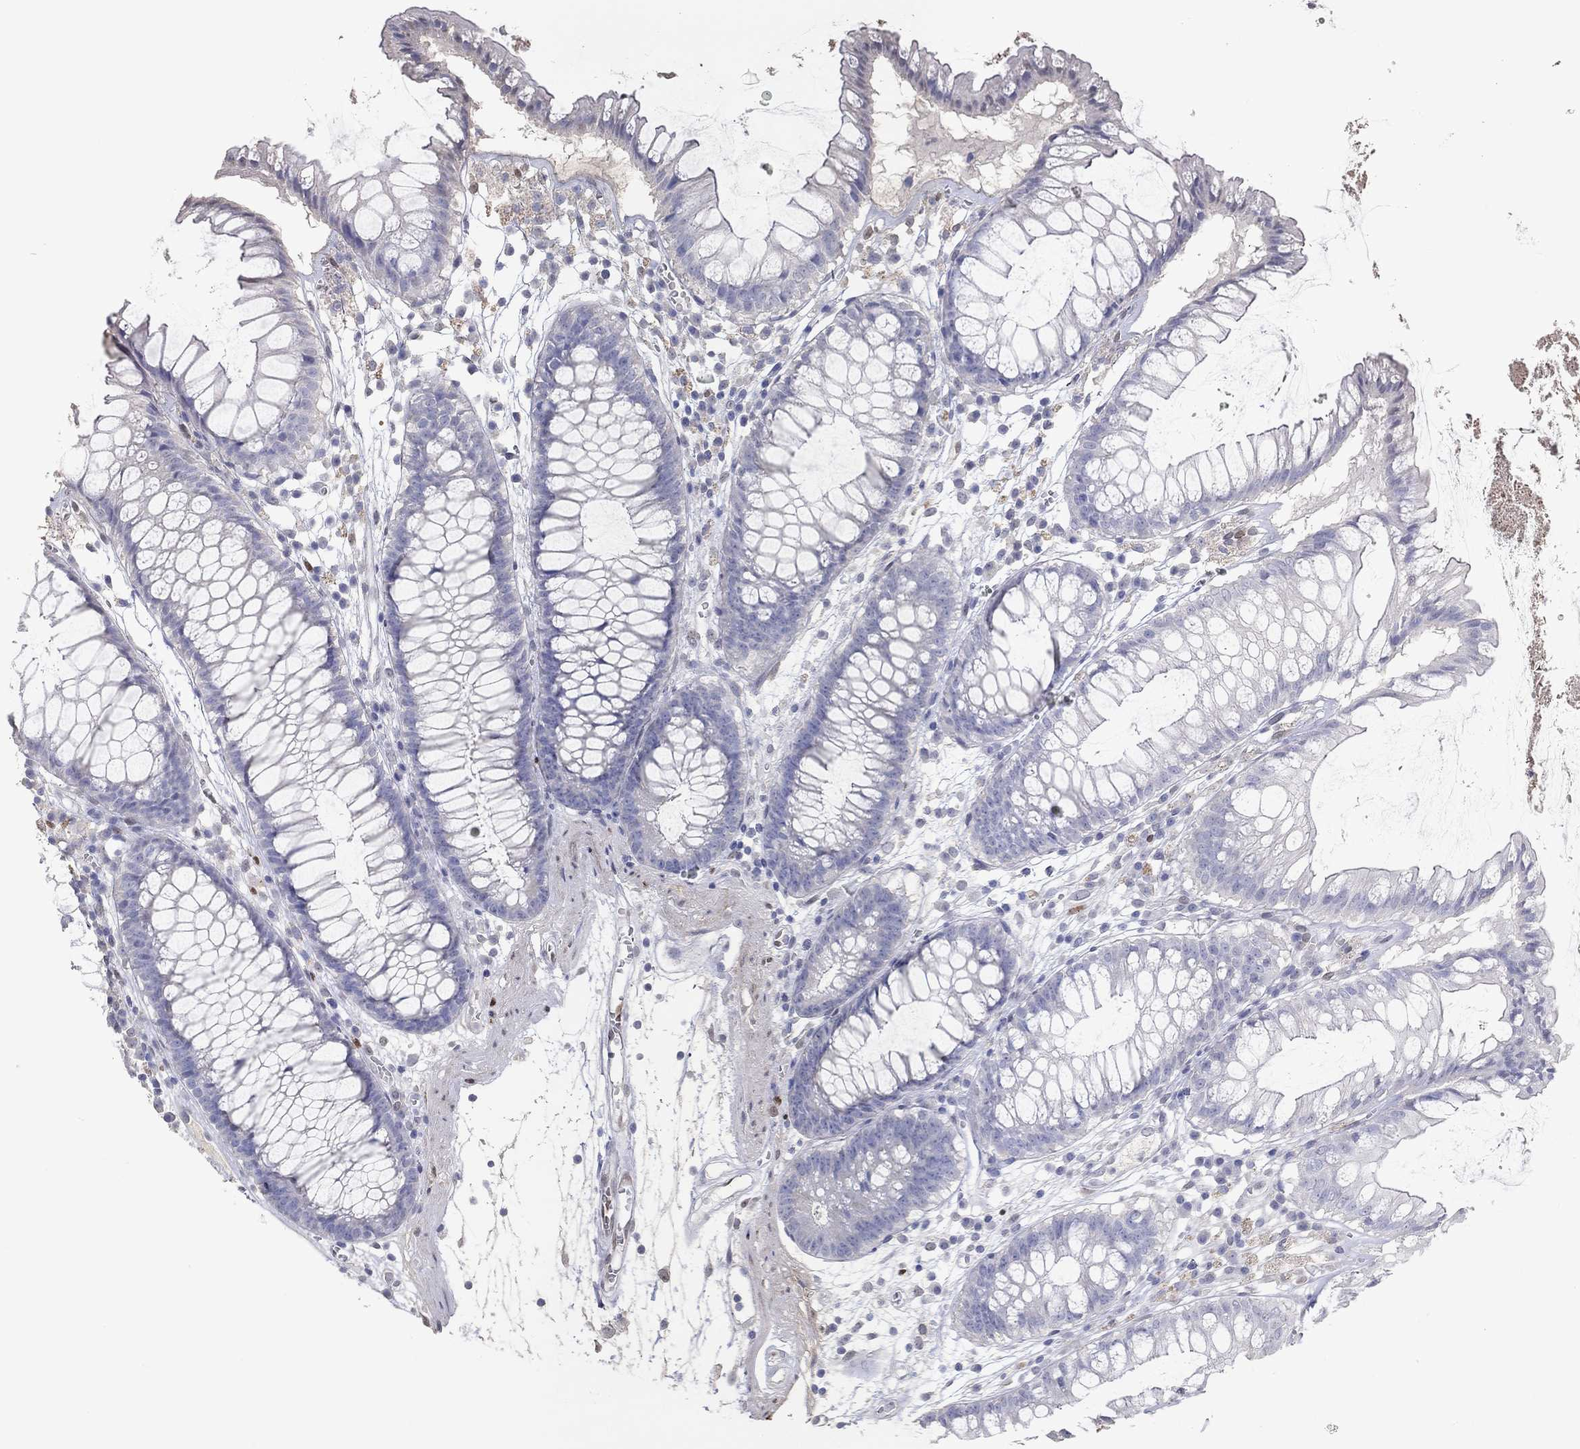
{"staining": {"intensity": "weak", "quantity": "<25%", "location": "nuclear"}, "tissue": "colon", "cell_type": "Endothelial cells", "image_type": "normal", "snomed": [{"axis": "morphology", "description": "Normal tissue, NOS"}, {"axis": "morphology", "description": "Adenocarcinoma, NOS"}, {"axis": "topography", "description": "Colon"}], "caption": "DAB (3,3'-diaminobenzidine) immunohistochemical staining of benign human colon exhibits no significant staining in endothelial cells.", "gene": "FGF2", "patient": {"sex": "male", "age": 65}}